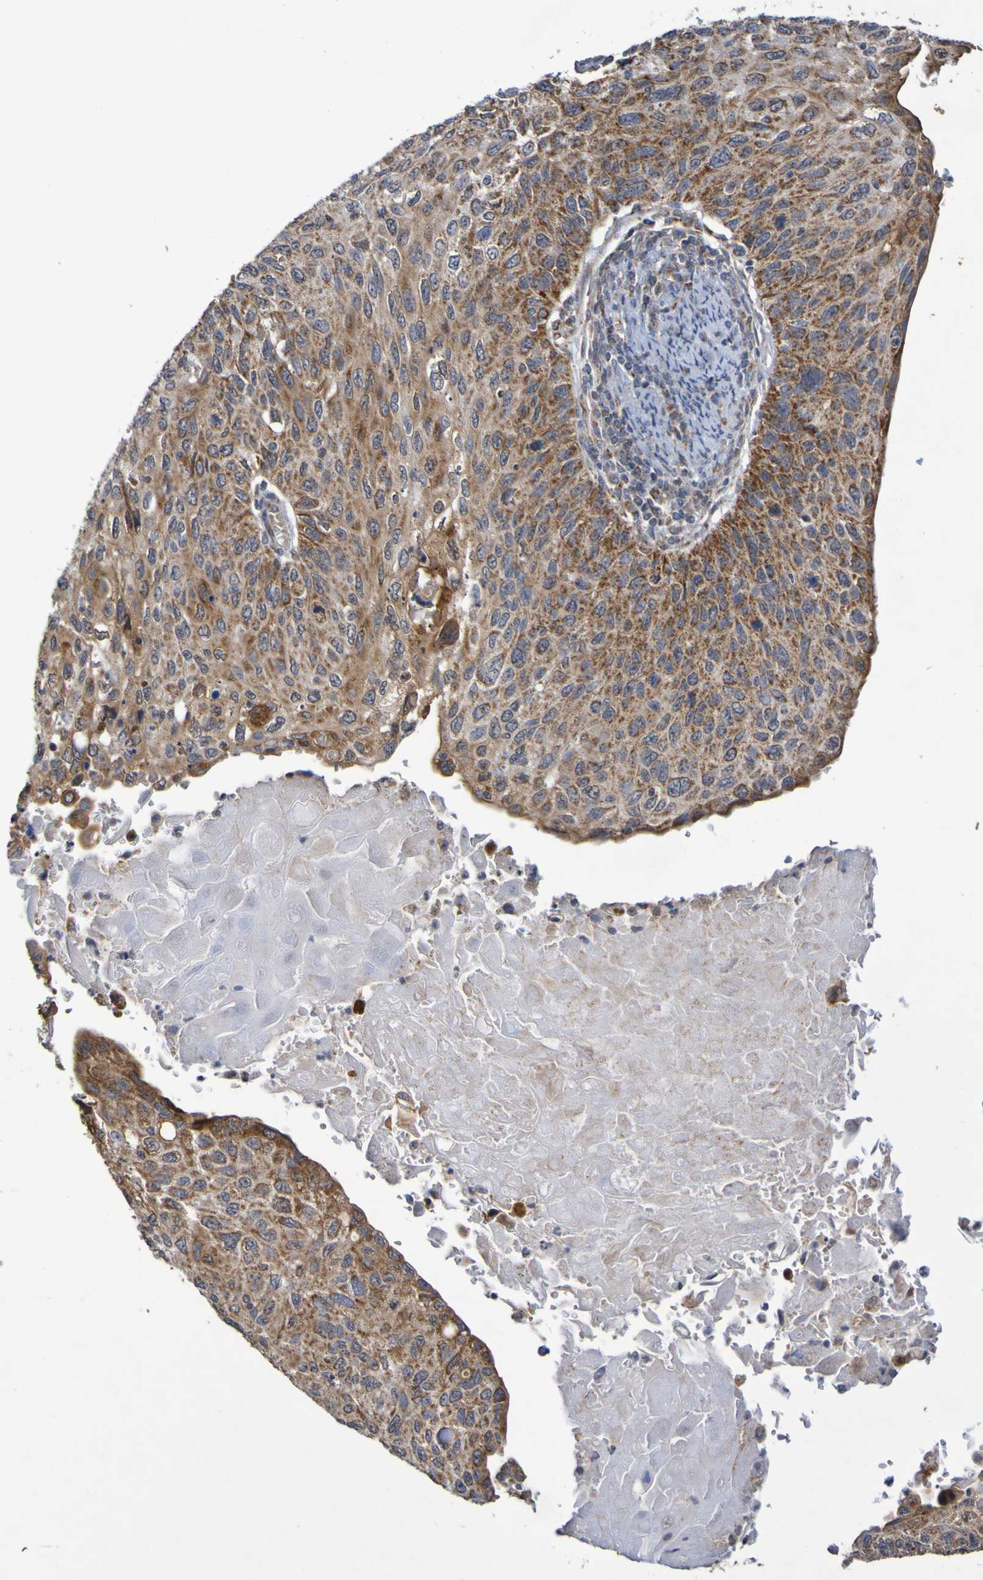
{"staining": {"intensity": "strong", "quantity": ">75%", "location": "cytoplasmic/membranous"}, "tissue": "cervical cancer", "cell_type": "Tumor cells", "image_type": "cancer", "snomed": [{"axis": "morphology", "description": "Squamous cell carcinoma, NOS"}, {"axis": "topography", "description": "Cervix"}], "caption": "Immunohistochemistry of squamous cell carcinoma (cervical) shows high levels of strong cytoplasmic/membranous staining in approximately >75% of tumor cells.", "gene": "DVL1", "patient": {"sex": "female", "age": 70}}